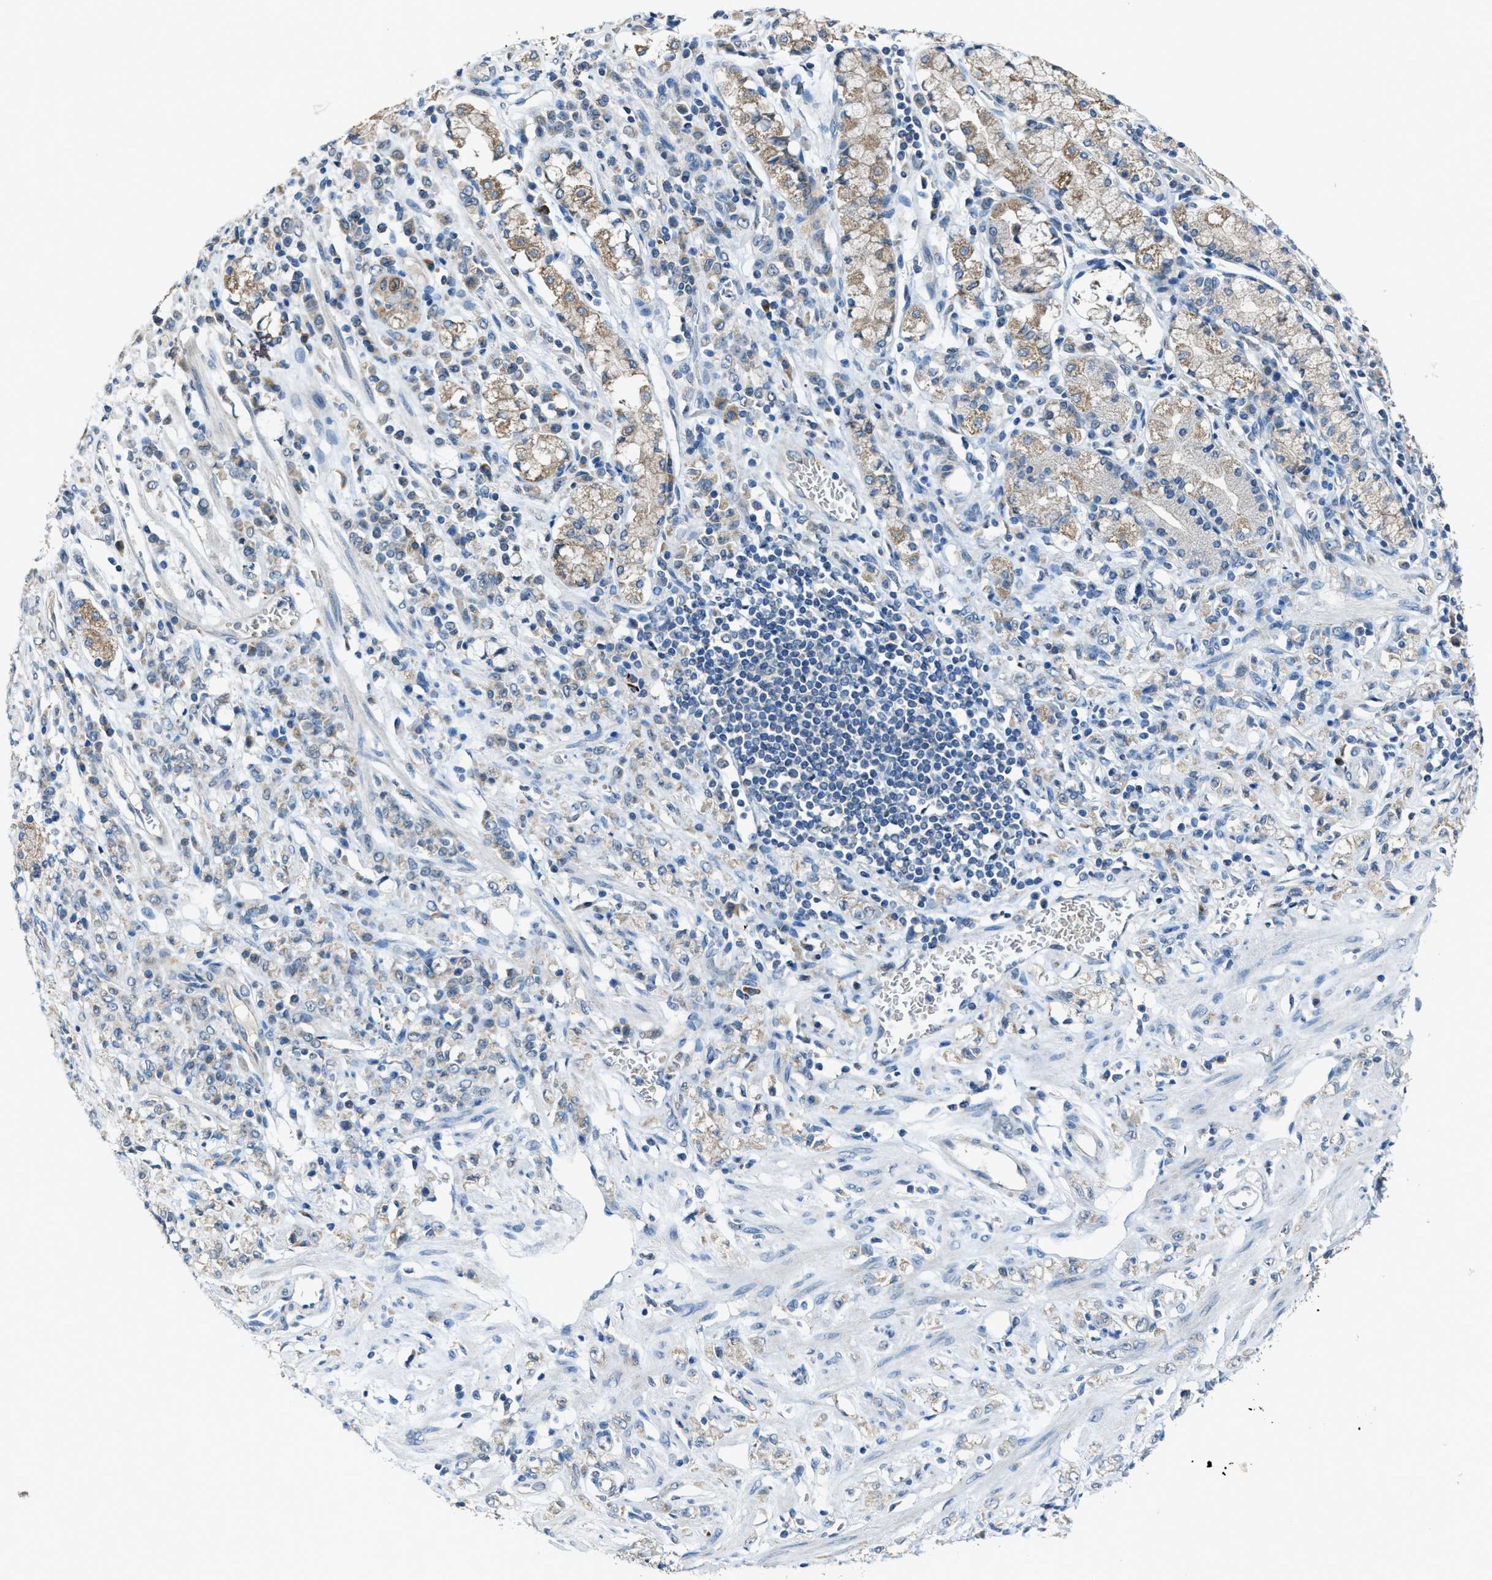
{"staining": {"intensity": "weak", "quantity": "25%-75%", "location": "cytoplasmic/membranous"}, "tissue": "stomach cancer", "cell_type": "Tumor cells", "image_type": "cancer", "snomed": [{"axis": "morphology", "description": "Normal tissue, NOS"}, {"axis": "morphology", "description": "Adenocarcinoma, NOS"}, {"axis": "topography", "description": "Stomach"}], "caption": "Protein staining exhibits weak cytoplasmic/membranous staining in about 25%-75% of tumor cells in stomach cancer (adenocarcinoma).", "gene": "CDON", "patient": {"sex": "male", "age": 82}}